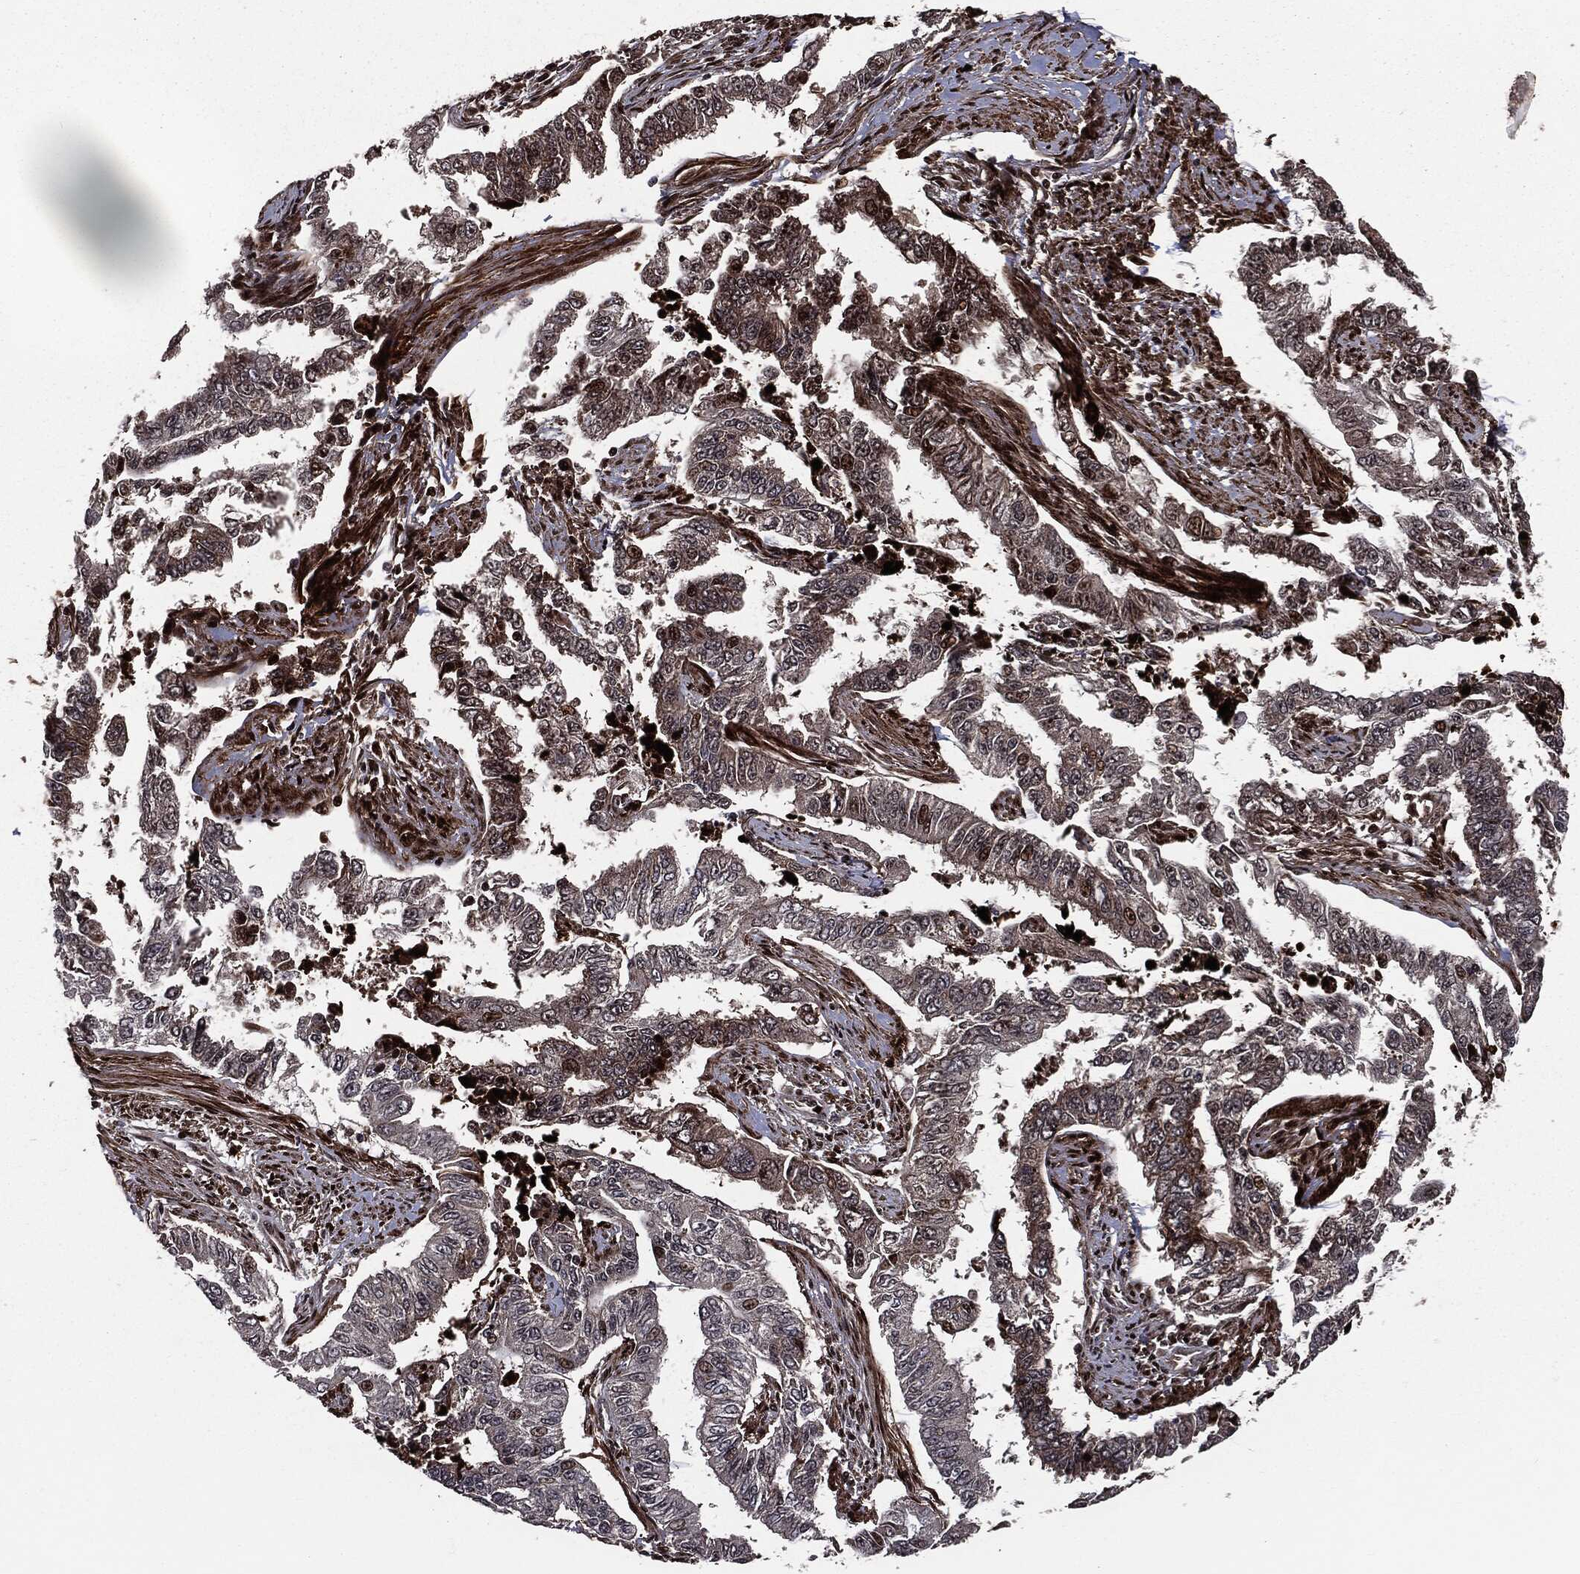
{"staining": {"intensity": "strong", "quantity": "<25%", "location": "nuclear"}, "tissue": "endometrial cancer", "cell_type": "Tumor cells", "image_type": "cancer", "snomed": [{"axis": "morphology", "description": "Adenocarcinoma, NOS"}, {"axis": "topography", "description": "Uterus"}], "caption": "Tumor cells show strong nuclear positivity in approximately <25% of cells in endometrial cancer.", "gene": "SMAD4", "patient": {"sex": "female", "age": 59}}